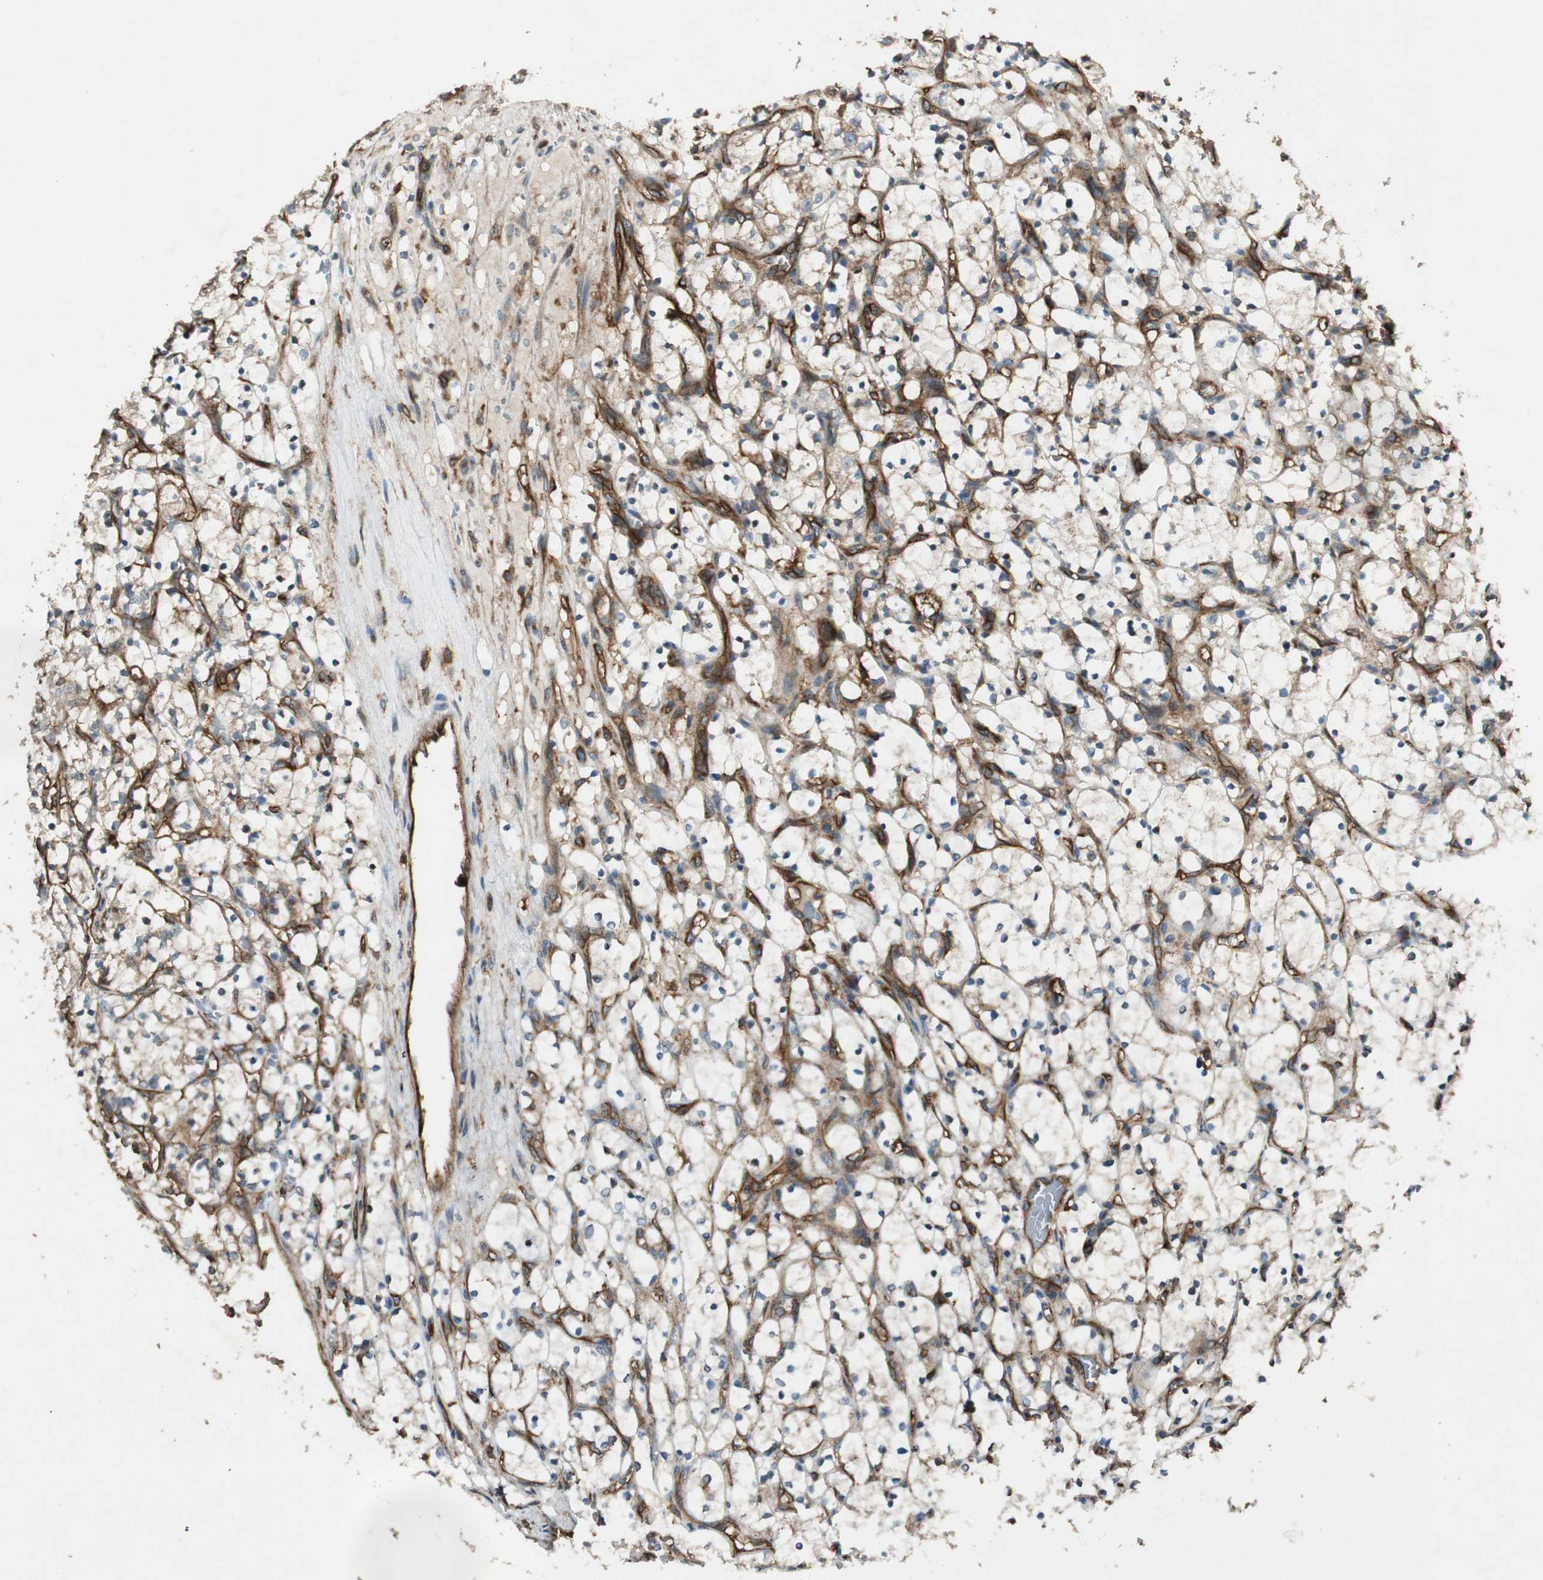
{"staining": {"intensity": "weak", "quantity": "25%-75%", "location": "cytoplasmic/membranous"}, "tissue": "renal cancer", "cell_type": "Tumor cells", "image_type": "cancer", "snomed": [{"axis": "morphology", "description": "Adenocarcinoma, NOS"}, {"axis": "topography", "description": "Kidney"}], "caption": "About 25%-75% of tumor cells in renal cancer display weak cytoplasmic/membranous protein expression as visualized by brown immunohistochemical staining.", "gene": "BTN3A3", "patient": {"sex": "female", "age": 69}}